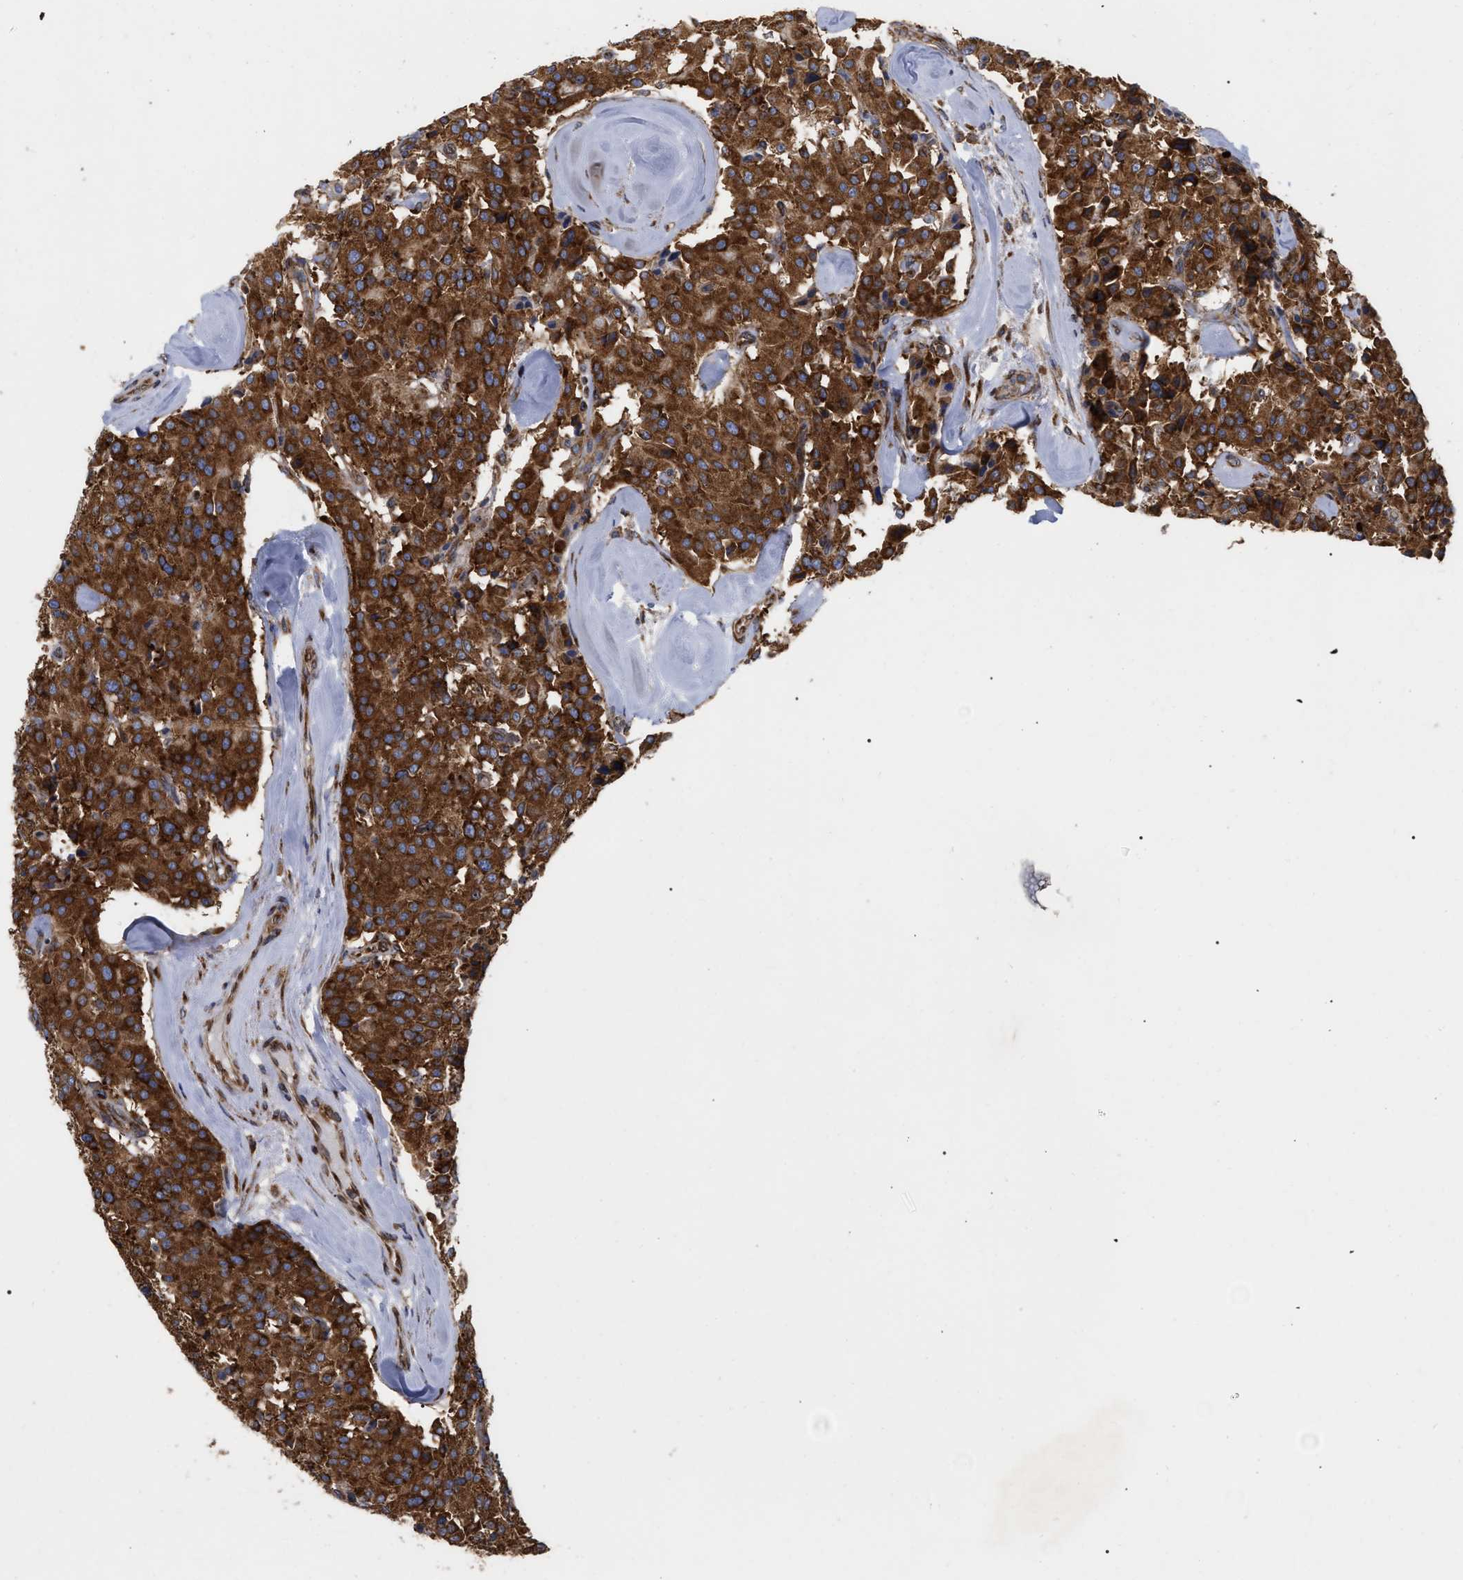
{"staining": {"intensity": "strong", "quantity": ">75%", "location": "cytoplasmic/membranous"}, "tissue": "carcinoid", "cell_type": "Tumor cells", "image_type": "cancer", "snomed": [{"axis": "morphology", "description": "Carcinoid, malignant, NOS"}, {"axis": "topography", "description": "Lung"}], "caption": "This histopathology image reveals immunohistochemistry staining of human carcinoid, with high strong cytoplasmic/membranous staining in about >75% of tumor cells.", "gene": "FAM120A", "patient": {"sex": "male", "age": 30}}